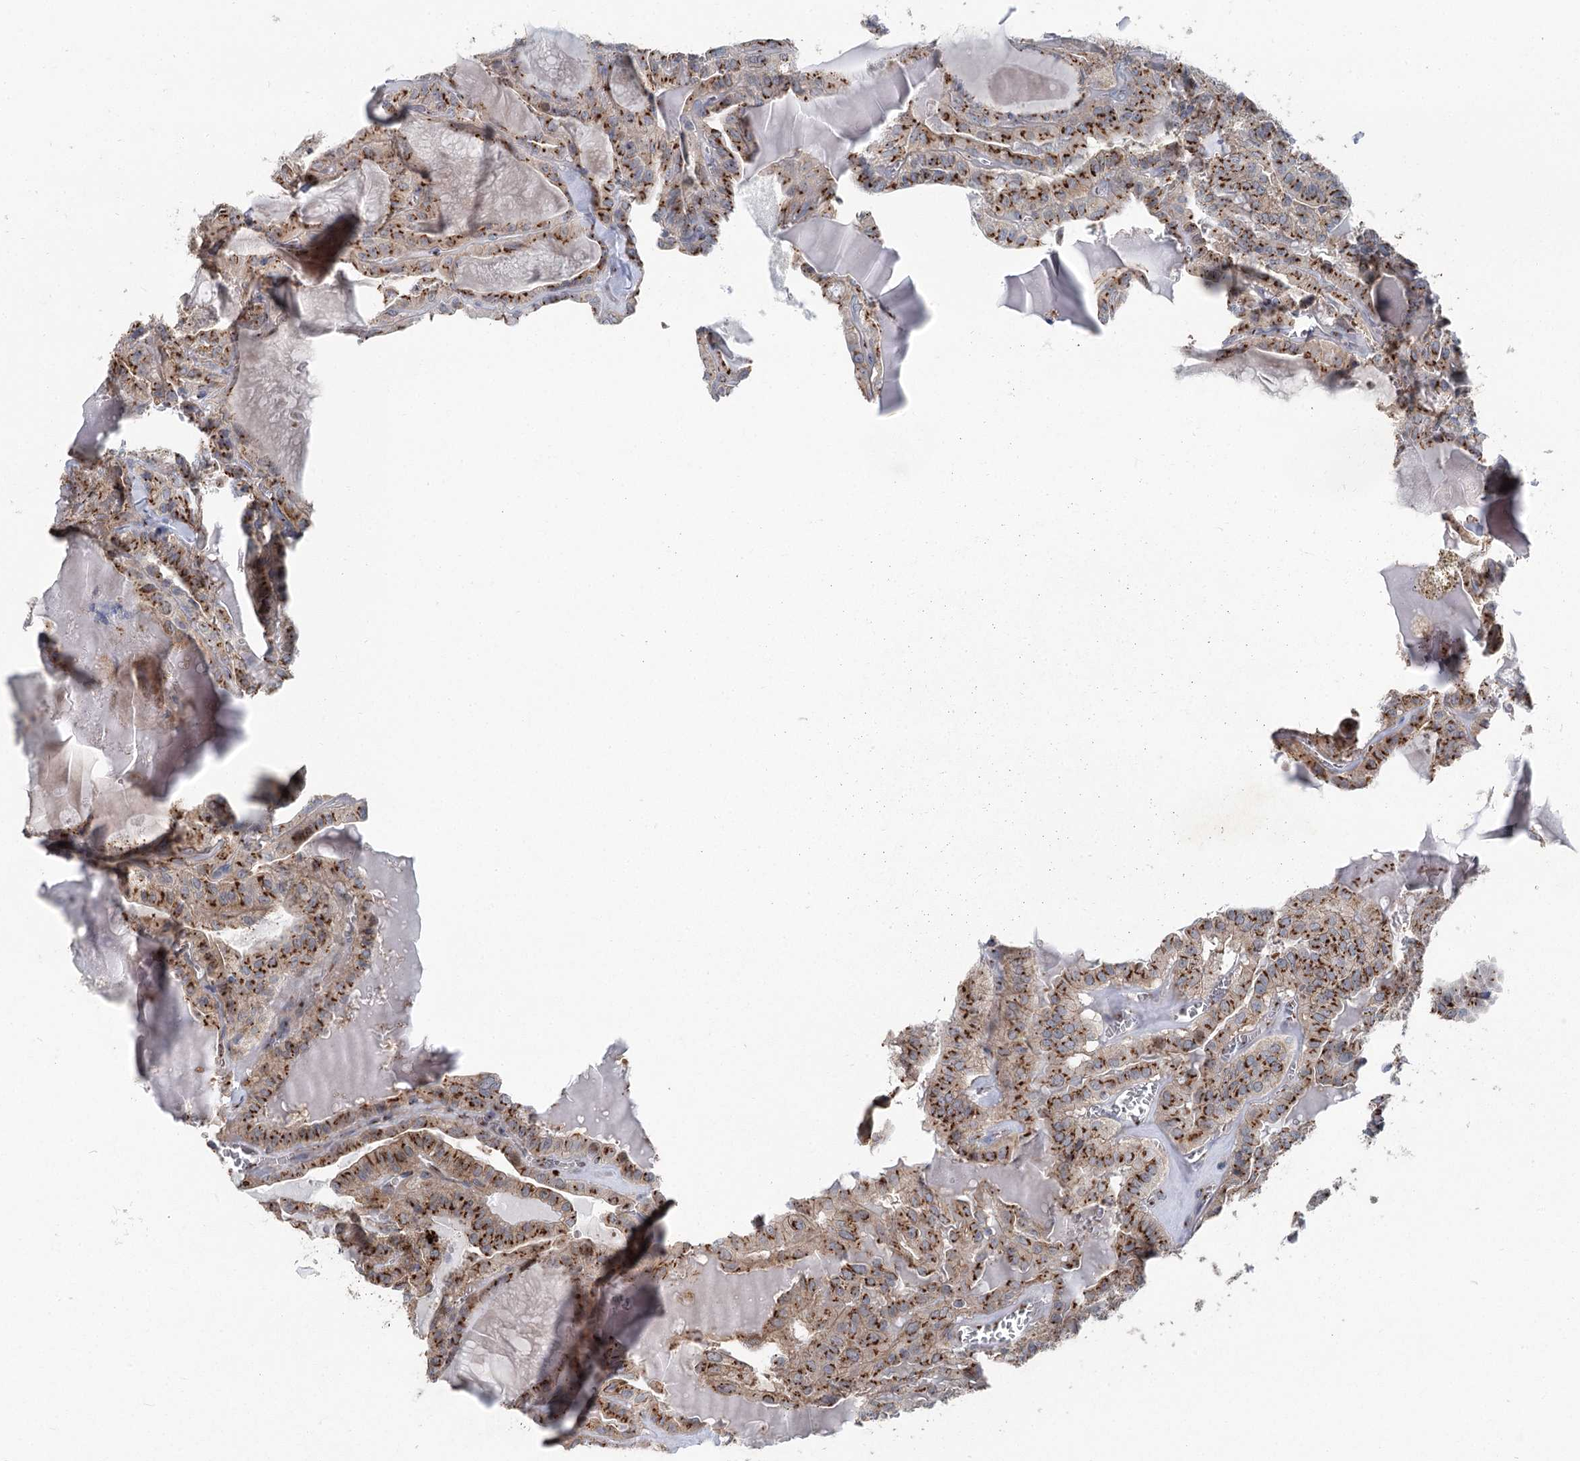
{"staining": {"intensity": "strong", "quantity": "25%-75%", "location": "cytoplasmic/membranous"}, "tissue": "thyroid cancer", "cell_type": "Tumor cells", "image_type": "cancer", "snomed": [{"axis": "morphology", "description": "Papillary adenocarcinoma, NOS"}, {"axis": "topography", "description": "Thyroid gland"}], "caption": "Papillary adenocarcinoma (thyroid) was stained to show a protein in brown. There is high levels of strong cytoplasmic/membranous staining in approximately 25%-75% of tumor cells.", "gene": "ITIH5", "patient": {"sex": "male", "age": 52}}